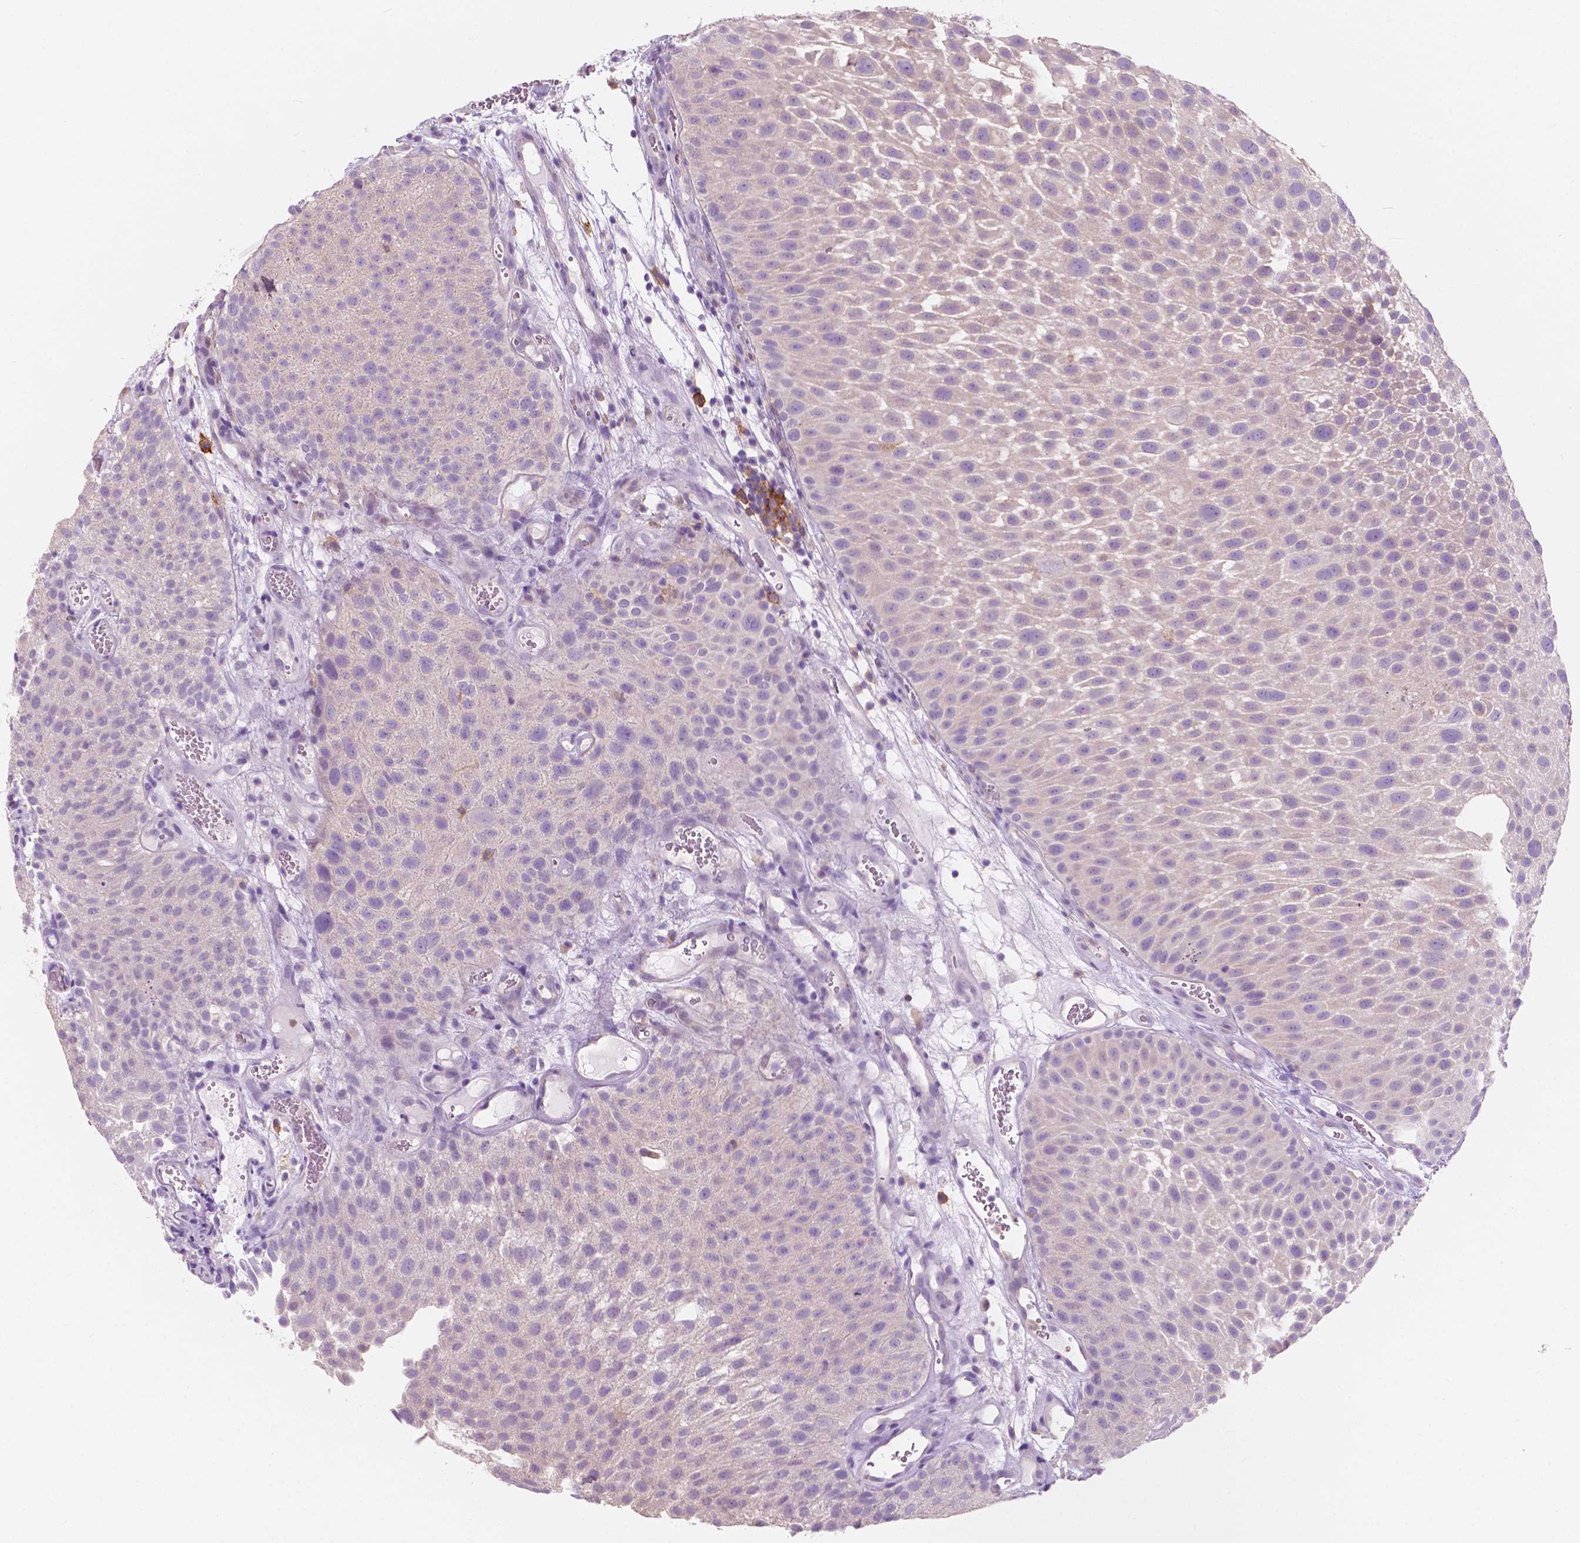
{"staining": {"intensity": "negative", "quantity": "none", "location": "none"}, "tissue": "urothelial cancer", "cell_type": "Tumor cells", "image_type": "cancer", "snomed": [{"axis": "morphology", "description": "Urothelial carcinoma, Low grade"}, {"axis": "topography", "description": "Urinary bladder"}], "caption": "There is no significant staining in tumor cells of urothelial carcinoma (low-grade). (DAB (3,3'-diaminobenzidine) IHC visualized using brightfield microscopy, high magnification).", "gene": "SEMA4A", "patient": {"sex": "male", "age": 72}}